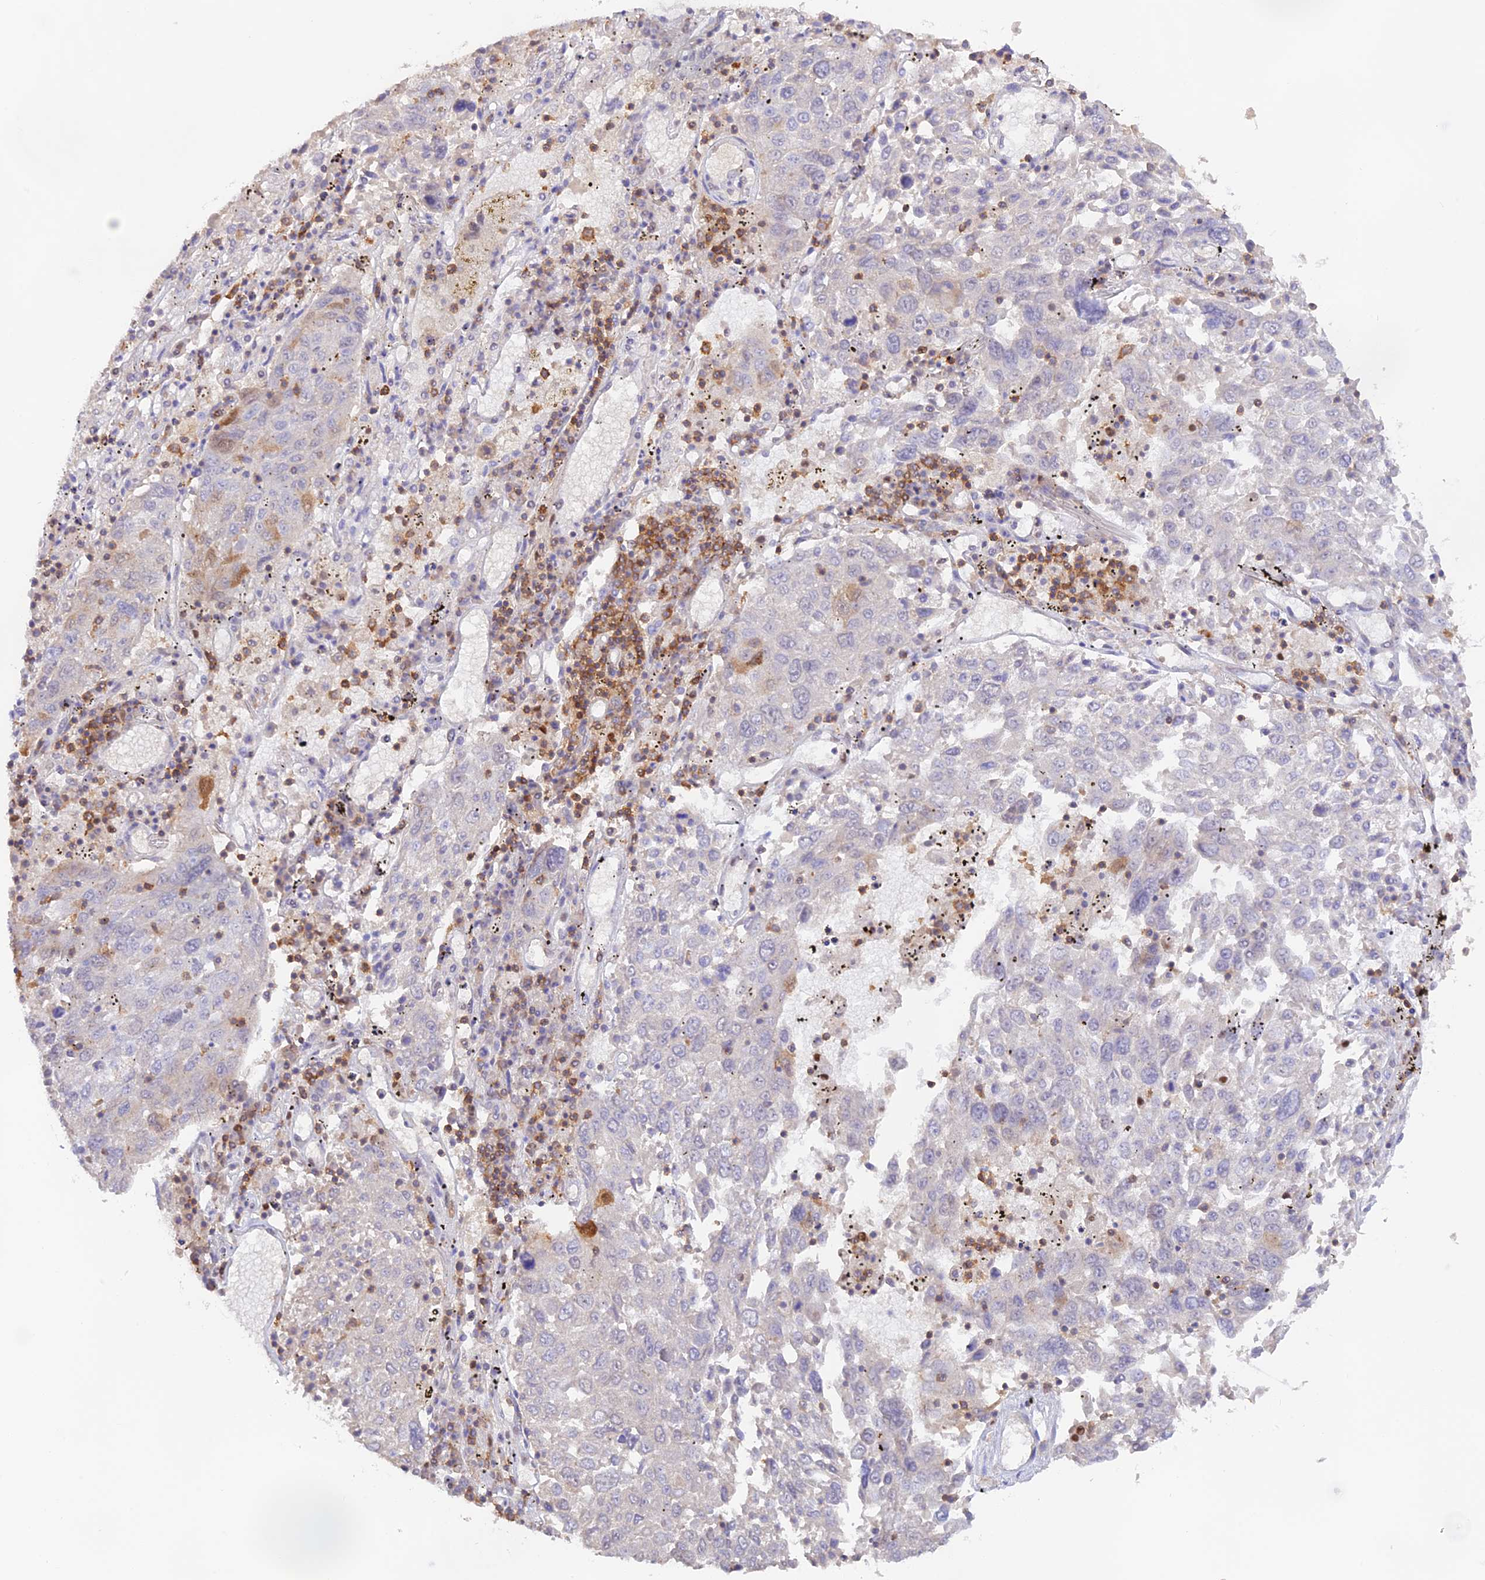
{"staining": {"intensity": "negative", "quantity": "none", "location": "none"}, "tissue": "lung cancer", "cell_type": "Tumor cells", "image_type": "cancer", "snomed": [{"axis": "morphology", "description": "Squamous cell carcinoma, NOS"}, {"axis": "topography", "description": "Lung"}], "caption": "An IHC histopathology image of squamous cell carcinoma (lung) is shown. There is no staining in tumor cells of squamous cell carcinoma (lung).", "gene": "DENND1C", "patient": {"sex": "male", "age": 65}}